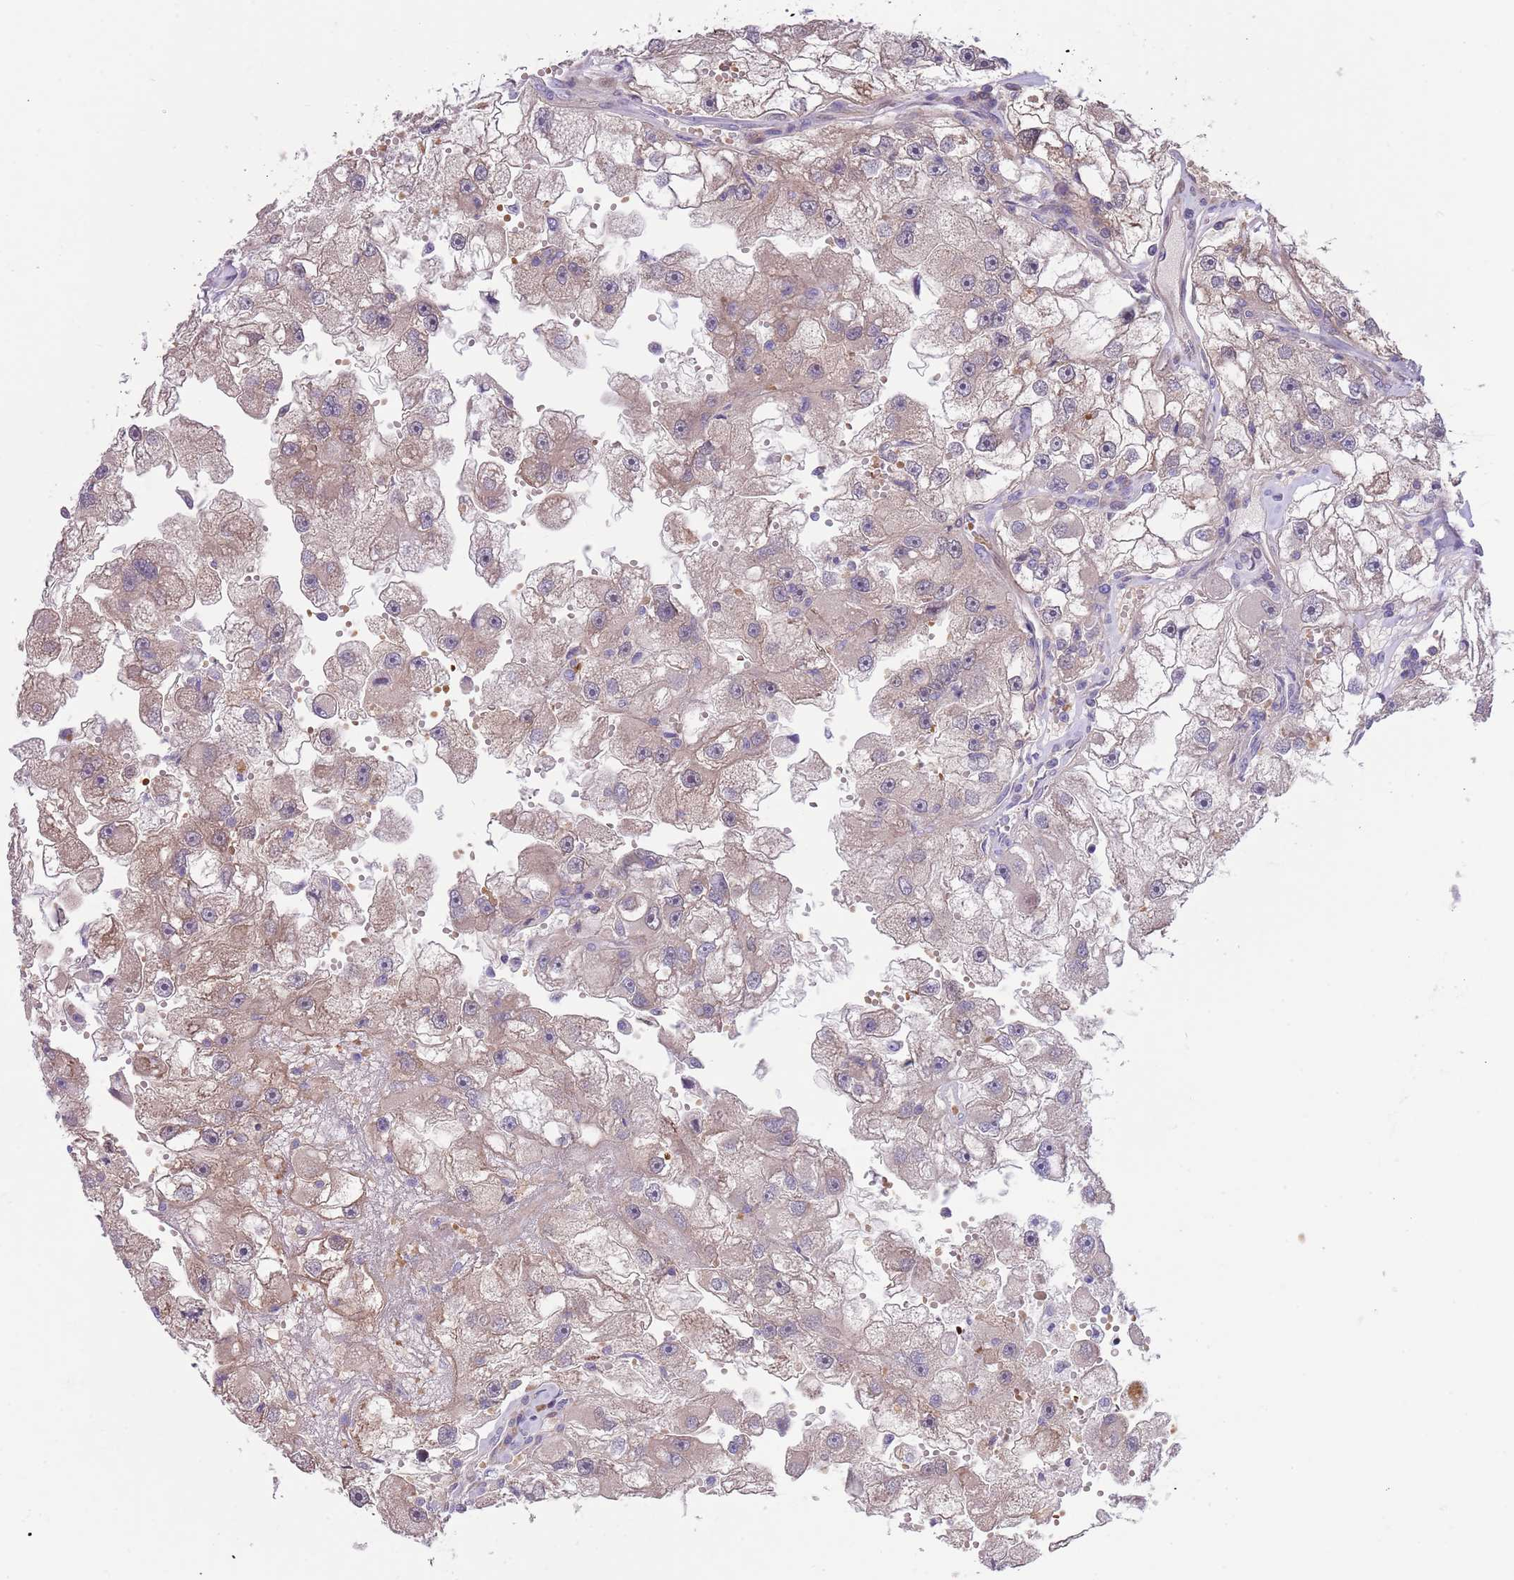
{"staining": {"intensity": "weak", "quantity": "25%-75%", "location": "cytoplasmic/membranous"}, "tissue": "renal cancer", "cell_type": "Tumor cells", "image_type": "cancer", "snomed": [{"axis": "morphology", "description": "Adenocarcinoma, NOS"}, {"axis": "topography", "description": "Kidney"}], "caption": "Protein expression analysis of human renal cancer reveals weak cytoplasmic/membranous expression in about 25%-75% of tumor cells.", "gene": "ZNF14", "patient": {"sex": "male", "age": 63}}